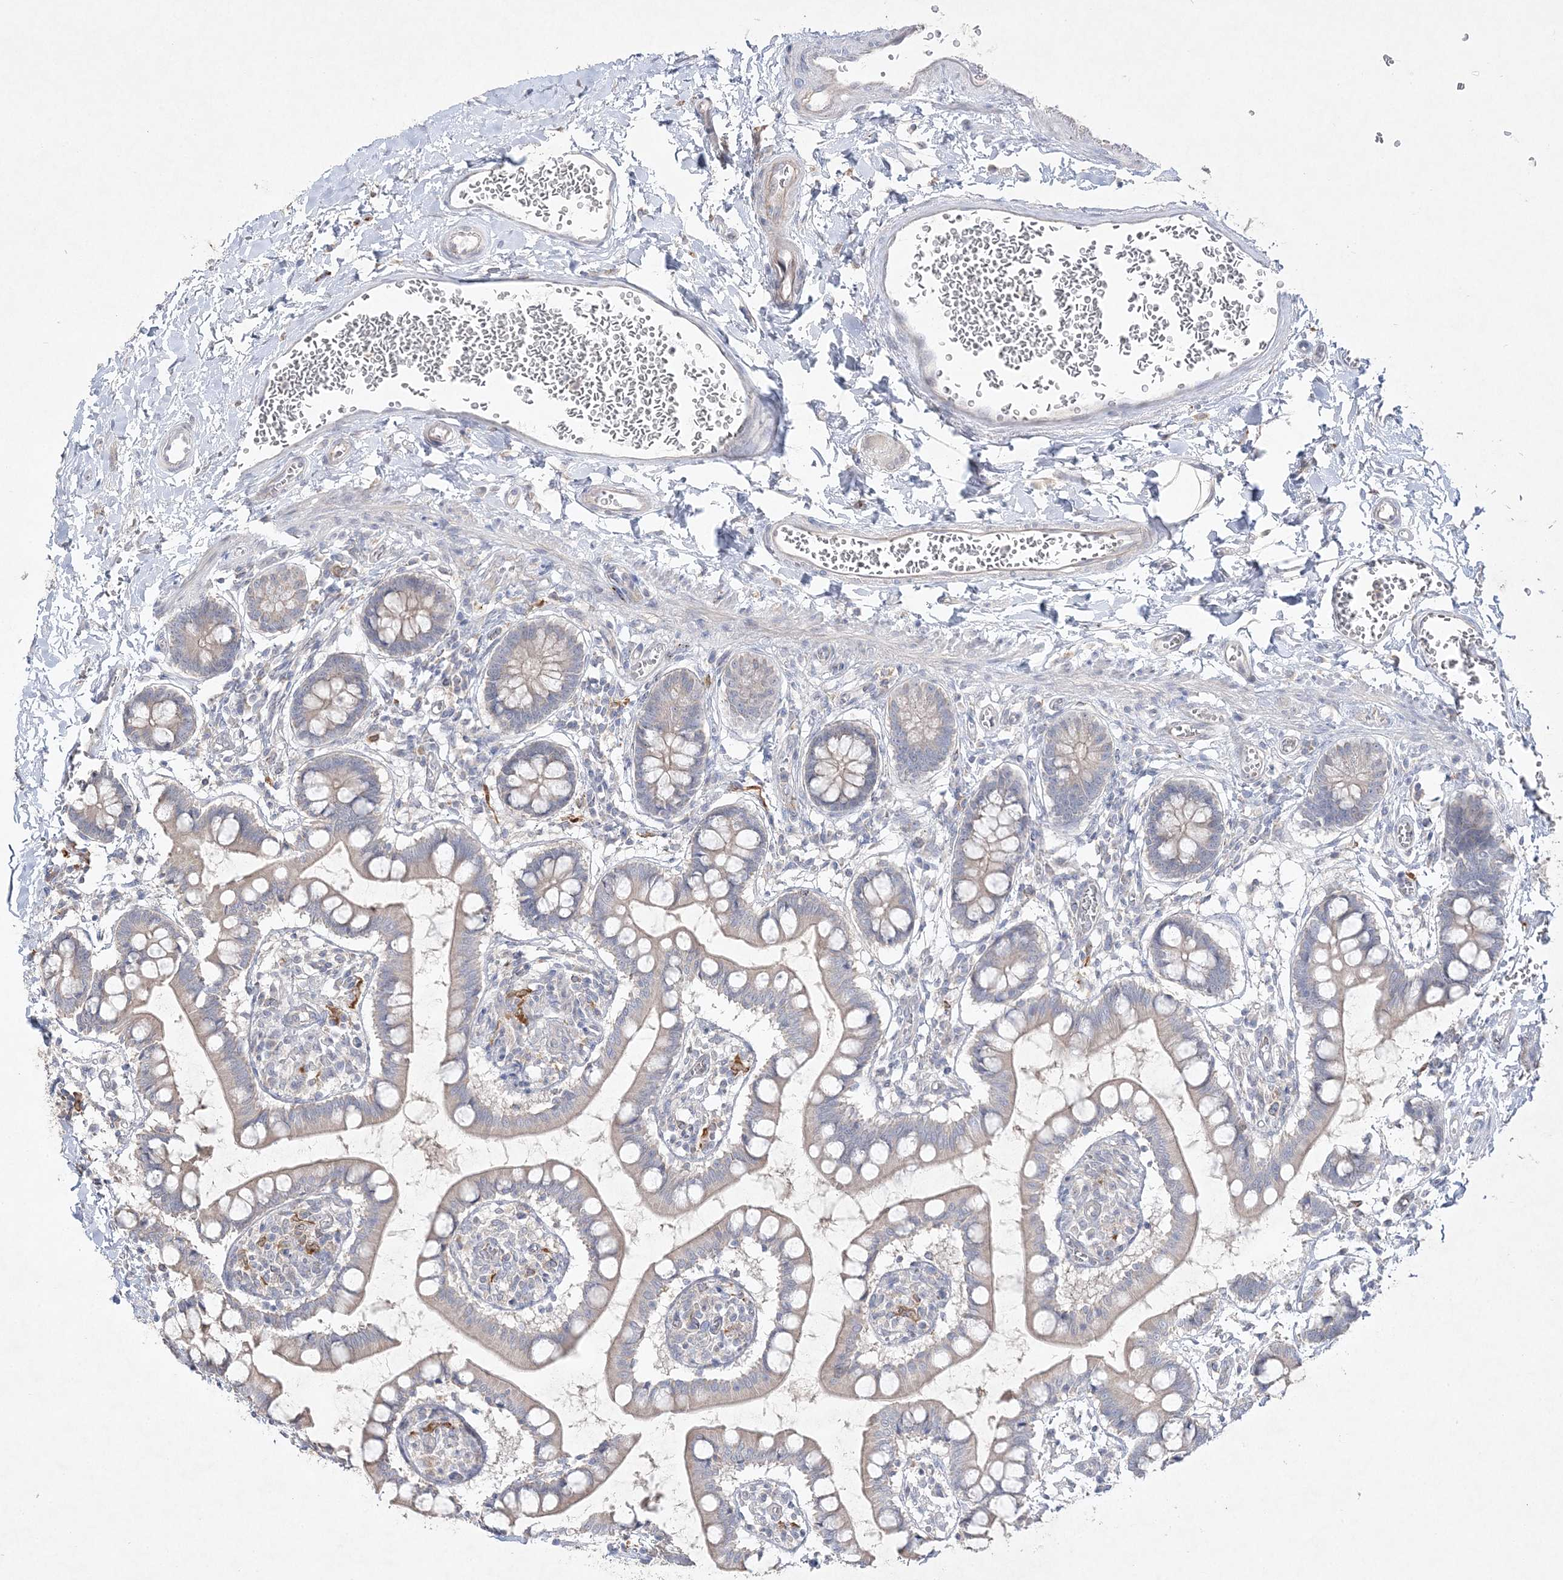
{"staining": {"intensity": "negative", "quantity": "none", "location": "none"}, "tissue": "small intestine", "cell_type": "Glandular cells", "image_type": "normal", "snomed": [{"axis": "morphology", "description": "Normal tissue, NOS"}, {"axis": "topography", "description": "Small intestine"}], "caption": "A high-resolution photomicrograph shows immunohistochemistry staining of normal small intestine, which demonstrates no significant staining in glandular cells. The staining was performed using DAB to visualize the protein expression in brown, while the nuclei were stained in blue with hematoxylin (Magnification: 20x).", "gene": "CLNK", "patient": {"sex": "male", "age": 52}}